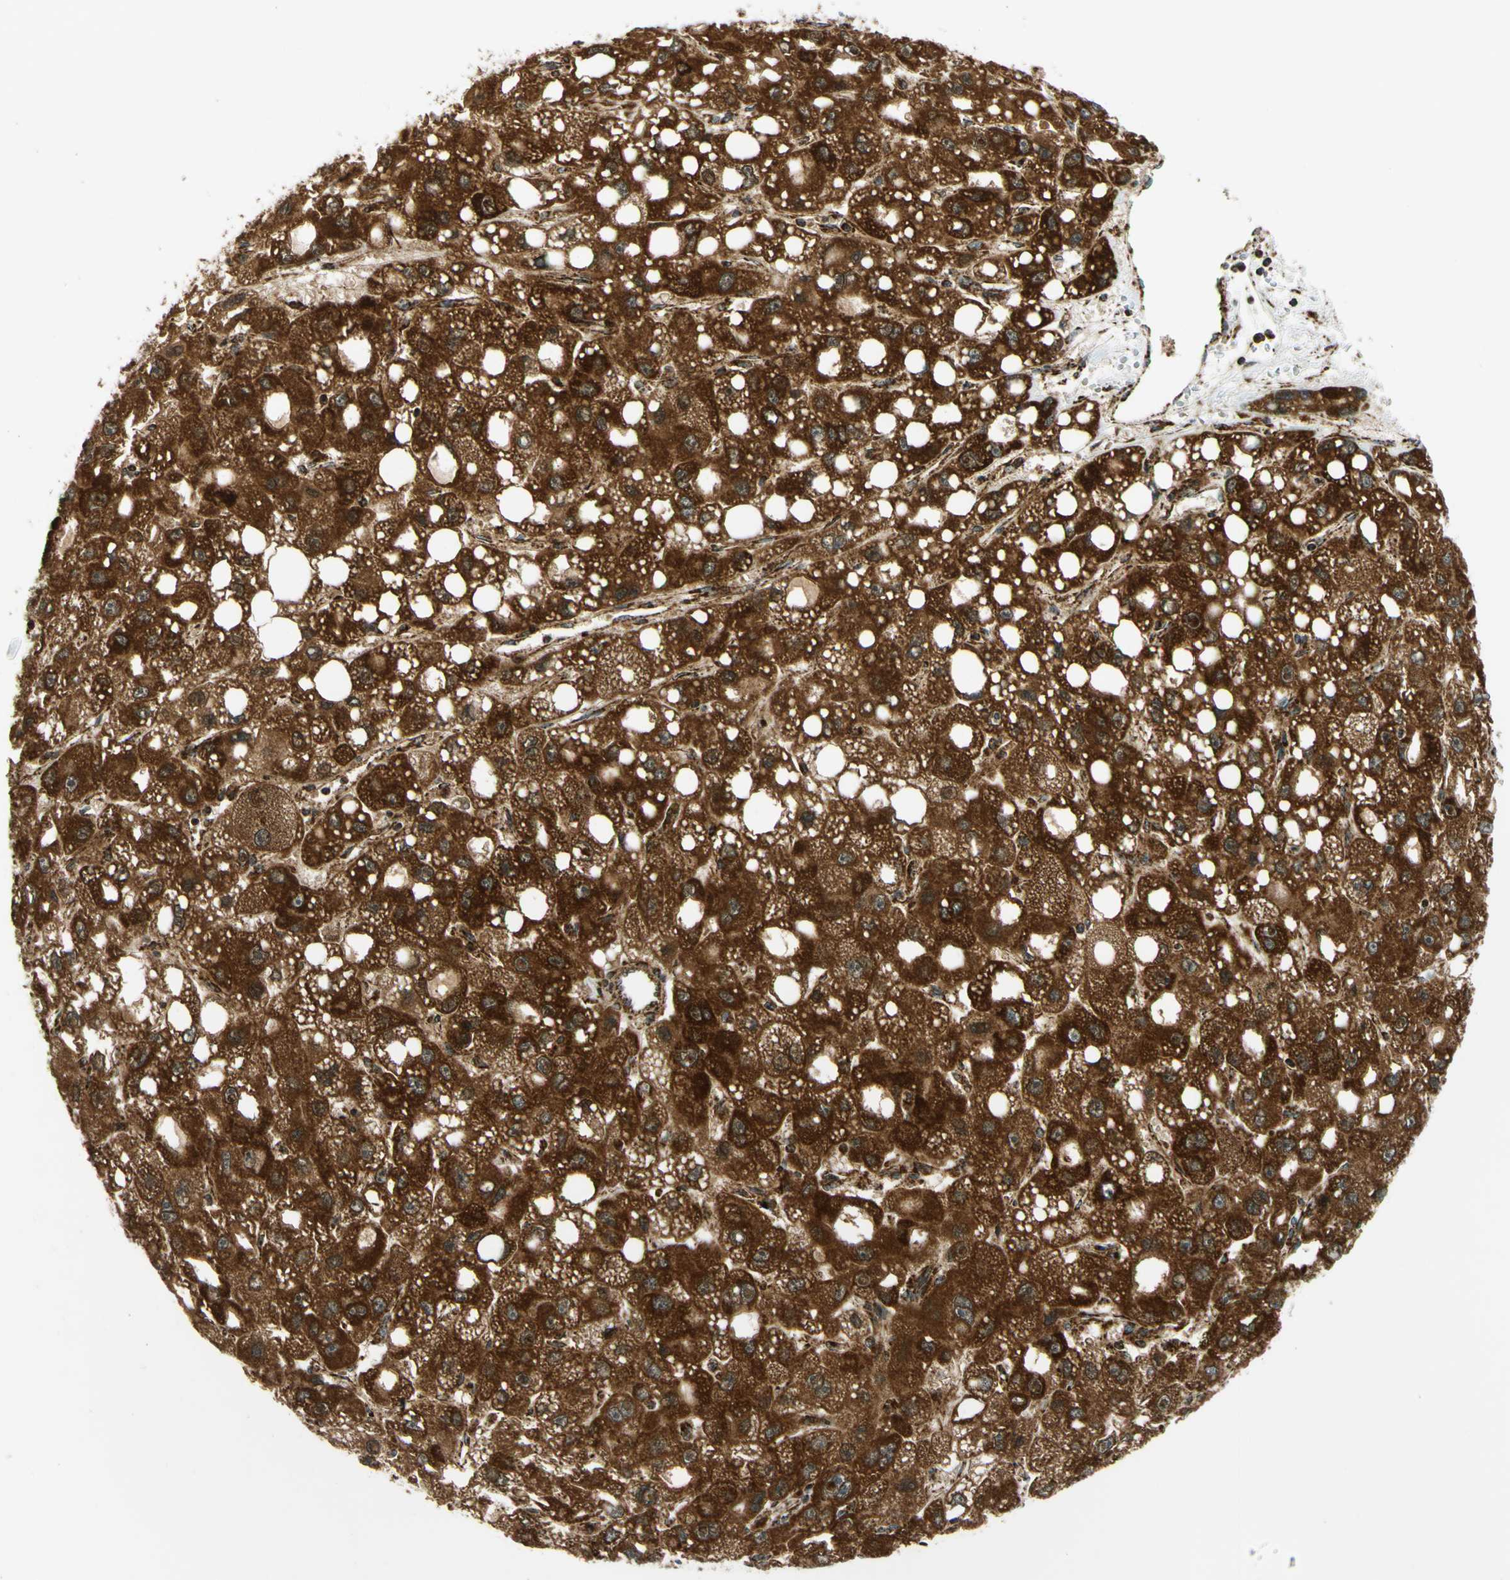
{"staining": {"intensity": "strong", "quantity": ">75%", "location": "cytoplasmic/membranous"}, "tissue": "liver cancer", "cell_type": "Tumor cells", "image_type": "cancer", "snomed": [{"axis": "morphology", "description": "Carcinoma, Hepatocellular, NOS"}, {"axis": "topography", "description": "Liver"}], "caption": "Liver cancer tissue exhibits strong cytoplasmic/membranous expression in approximately >75% of tumor cells", "gene": "MAVS", "patient": {"sex": "male", "age": 55}}